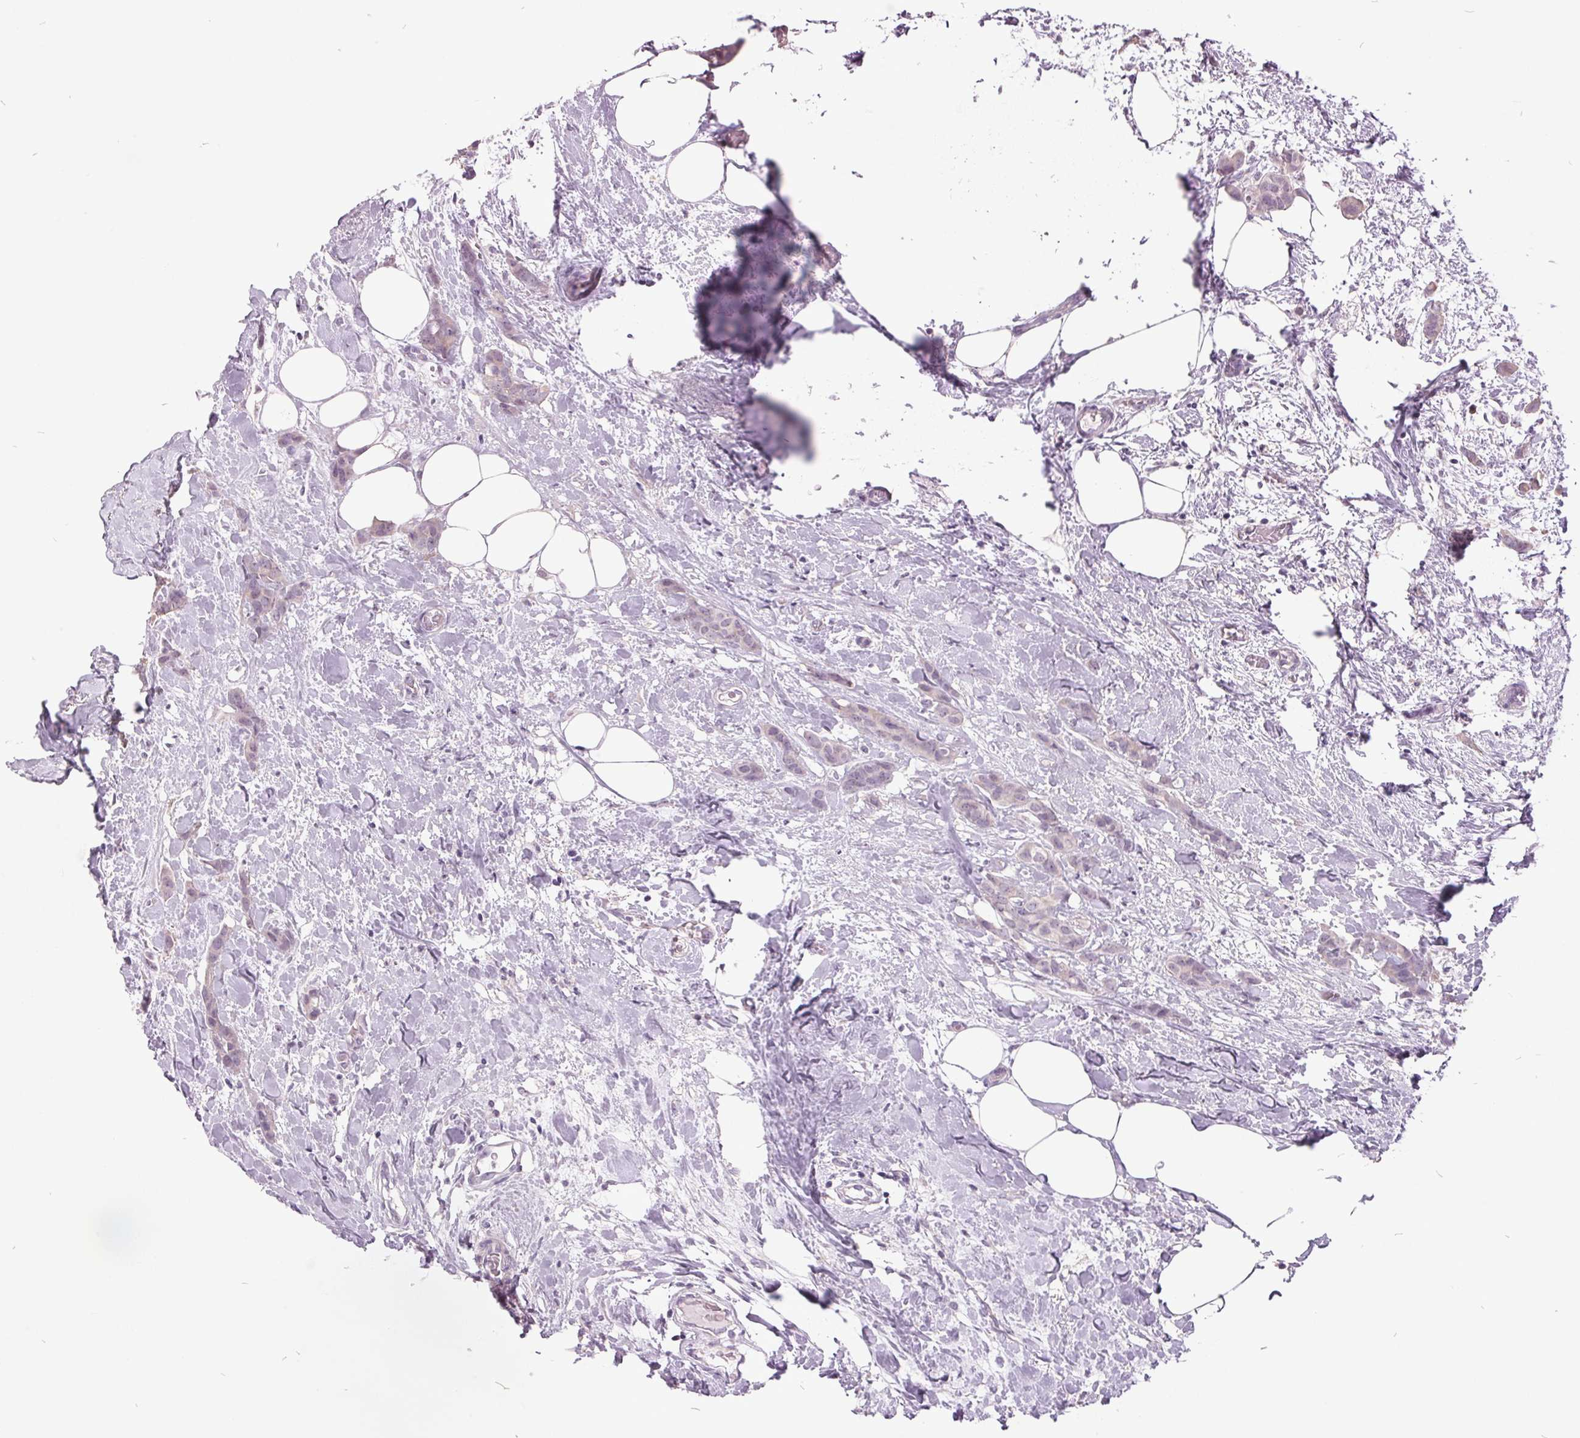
{"staining": {"intensity": "negative", "quantity": "none", "location": "none"}, "tissue": "breast cancer", "cell_type": "Tumor cells", "image_type": "cancer", "snomed": [{"axis": "morphology", "description": "Duct carcinoma"}, {"axis": "topography", "description": "Breast"}], "caption": "Breast cancer was stained to show a protein in brown. There is no significant expression in tumor cells.", "gene": "C2orf16", "patient": {"sex": "female", "age": 62}}